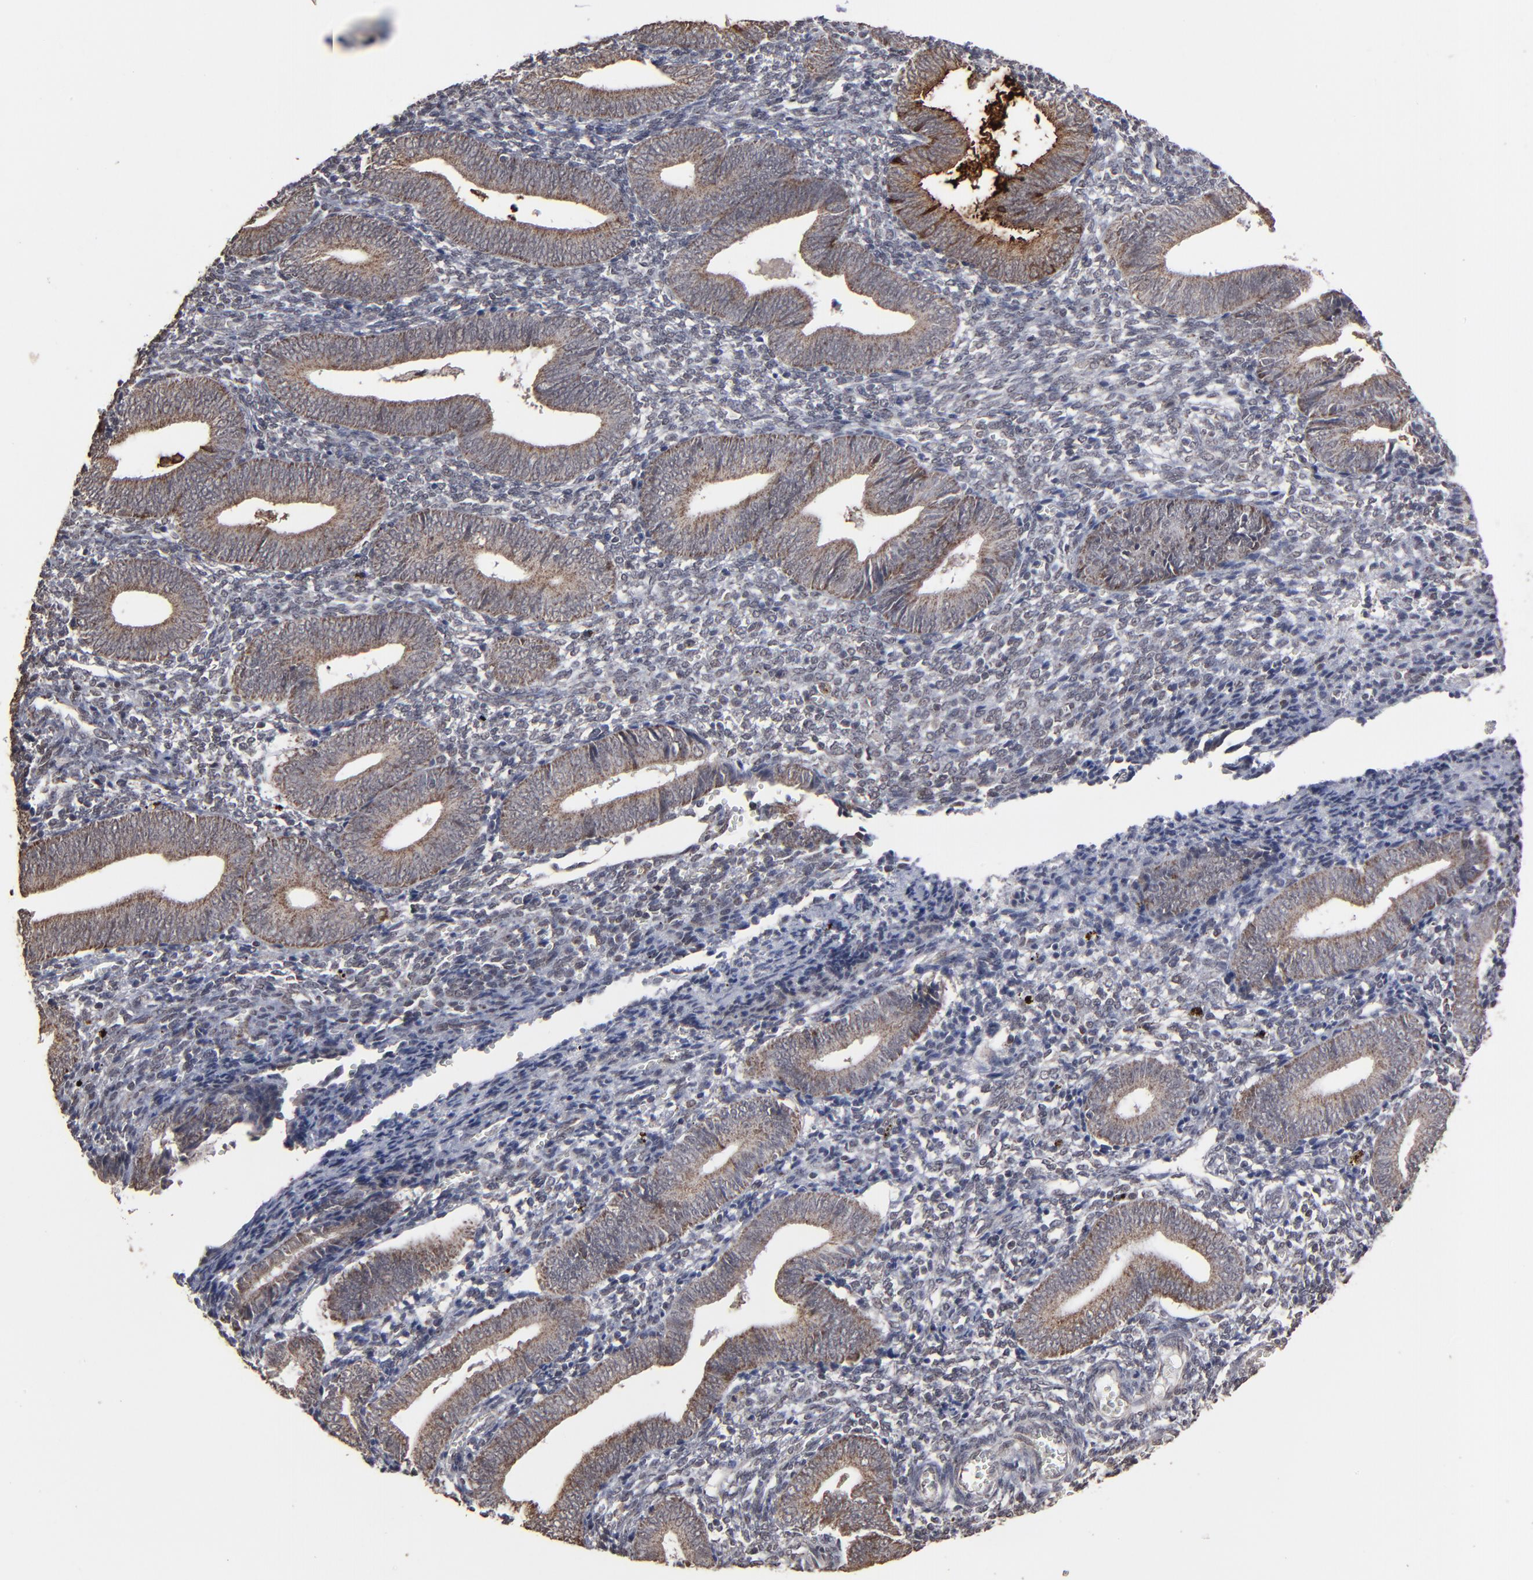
{"staining": {"intensity": "weak", "quantity": "<25%", "location": "nuclear"}, "tissue": "endometrium", "cell_type": "Cells in endometrial stroma", "image_type": "normal", "snomed": [{"axis": "morphology", "description": "Normal tissue, NOS"}, {"axis": "topography", "description": "Uterus"}, {"axis": "topography", "description": "Endometrium"}], "caption": "IHC micrograph of normal endometrium stained for a protein (brown), which exhibits no staining in cells in endometrial stroma.", "gene": "BNIP3", "patient": {"sex": "female", "age": 33}}